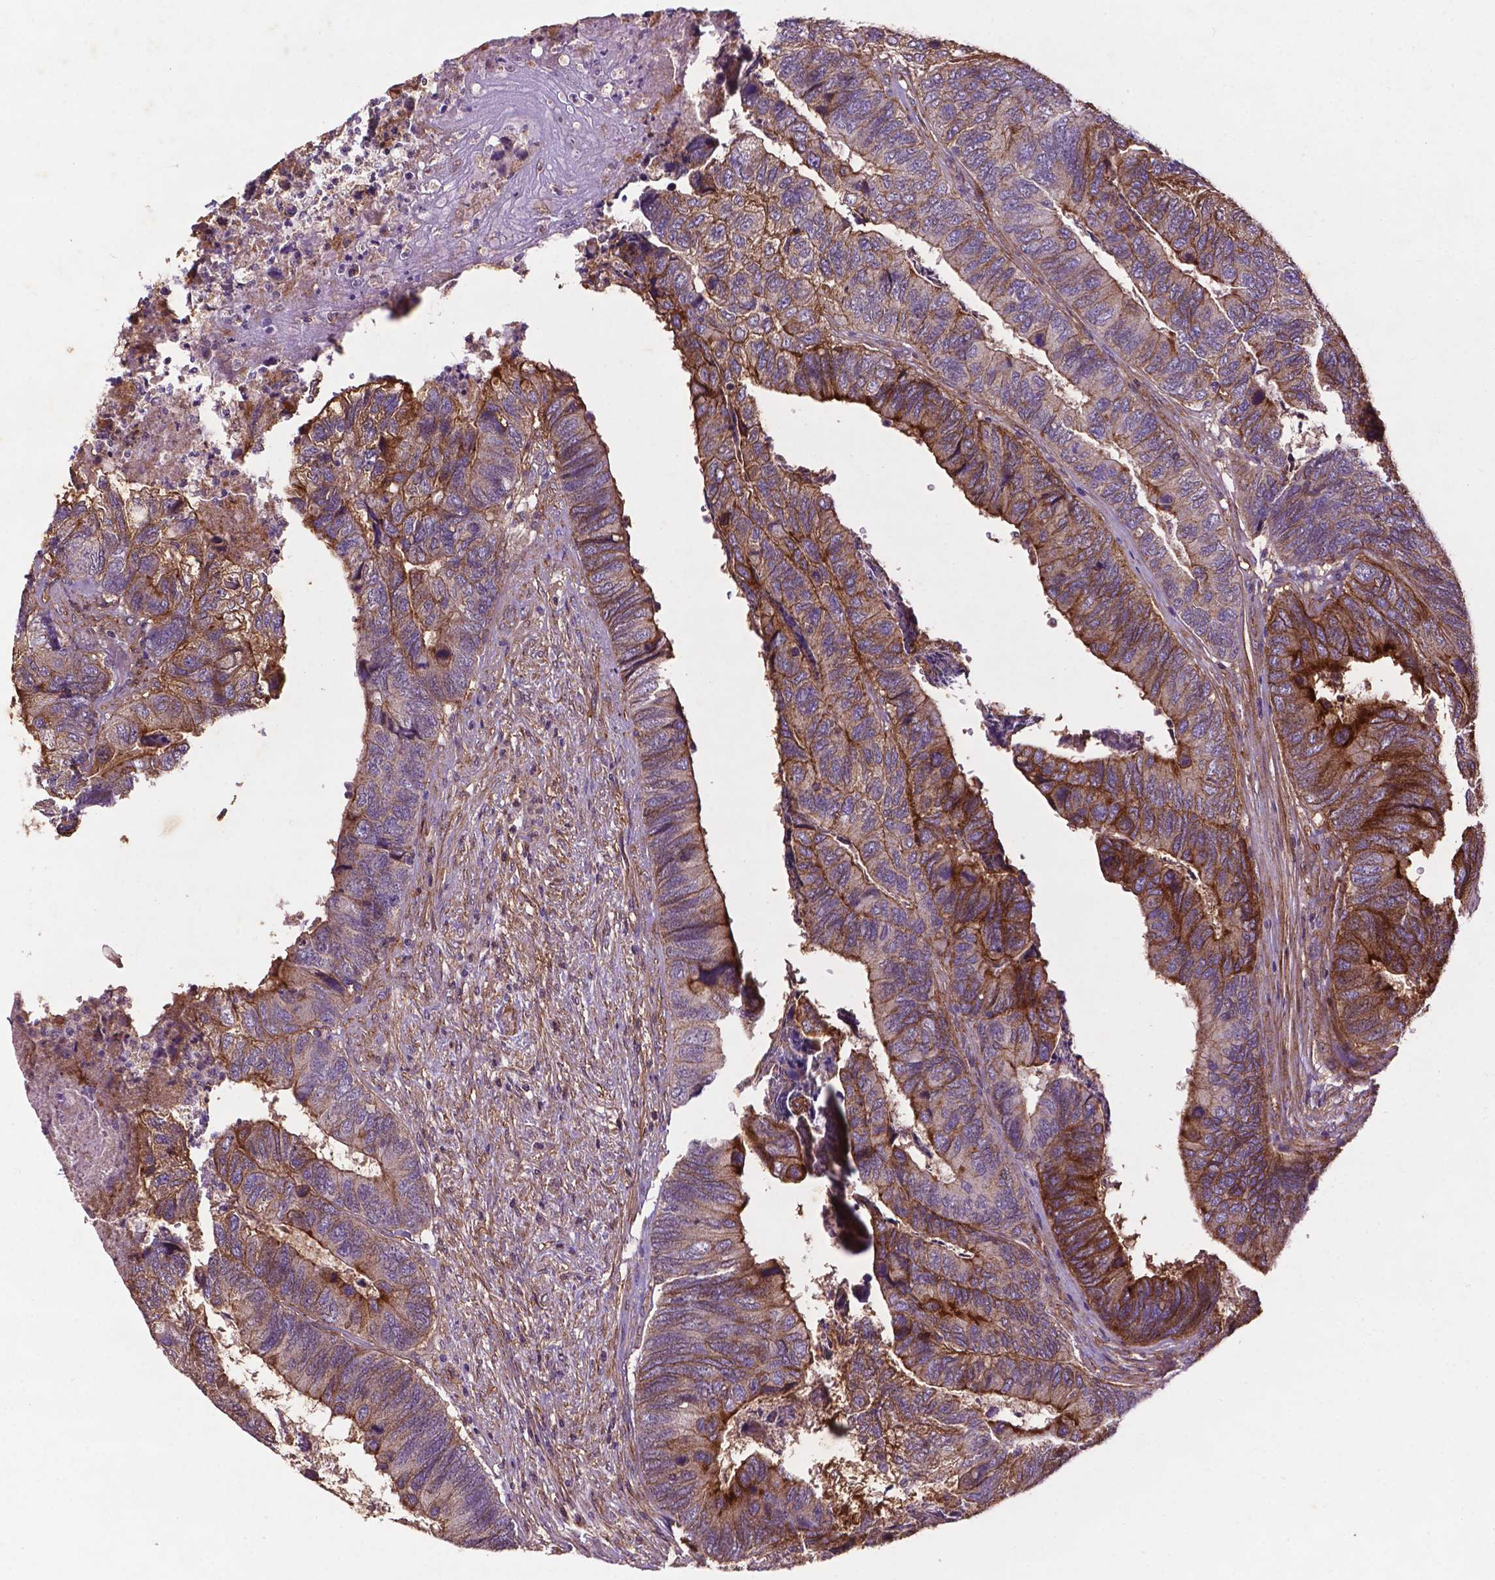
{"staining": {"intensity": "moderate", "quantity": "25%-75%", "location": "cytoplasmic/membranous"}, "tissue": "colorectal cancer", "cell_type": "Tumor cells", "image_type": "cancer", "snomed": [{"axis": "morphology", "description": "Adenocarcinoma, NOS"}, {"axis": "topography", "description": "Colon"}], "caption": "DAB (3,3'-diaminobenzidine) immunohistochemical staining of human colorectal adenocarcinoma reveals moderate cytoplasmic/membranous protein expression in about 25%-75% of tumor cells. Nuclei are stained in blue.", "gene": "RRAS", "patient": {"sex": "female", "age": 67}}